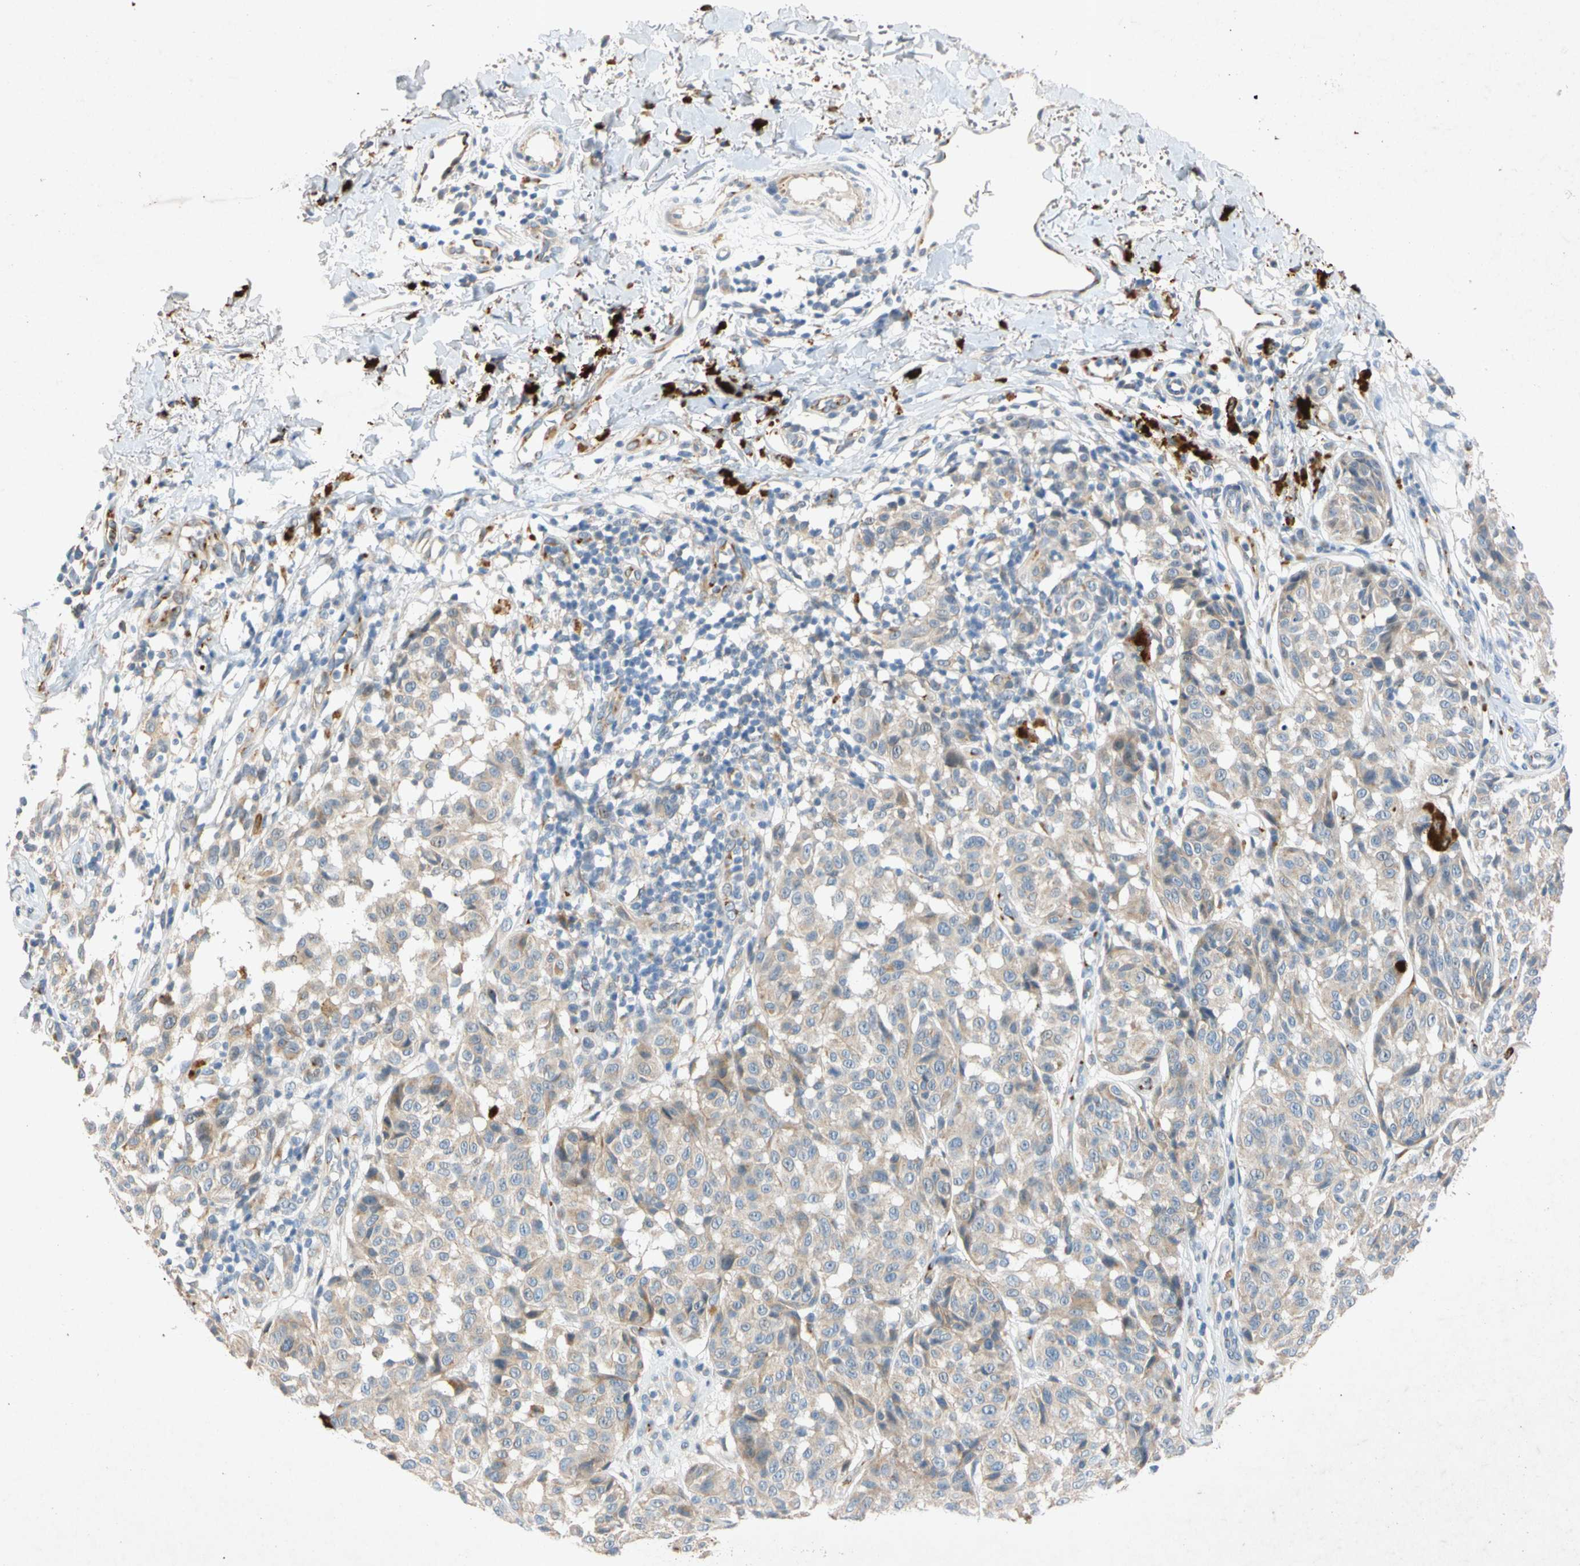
{"staining": {"intensity": "weak", "quantity": ">75%", "location": "cytoplasmic/membranous"}, "tissue": "melanoma", "cell_type": "Tumor cells", "image_type": "cancer", "snomed": [{"axis": "morphology", "description": "Malignant melanoma, NOS"}, {"axis": "topography", "description": "Skin"}], "caption": "Protein expression by IHC shows weak cytoplasmic/membranous staining in about >75% of tumor cells in melanoma.", "gene": "GASK1B", "patient": {"sex": "female", "age": 46}}